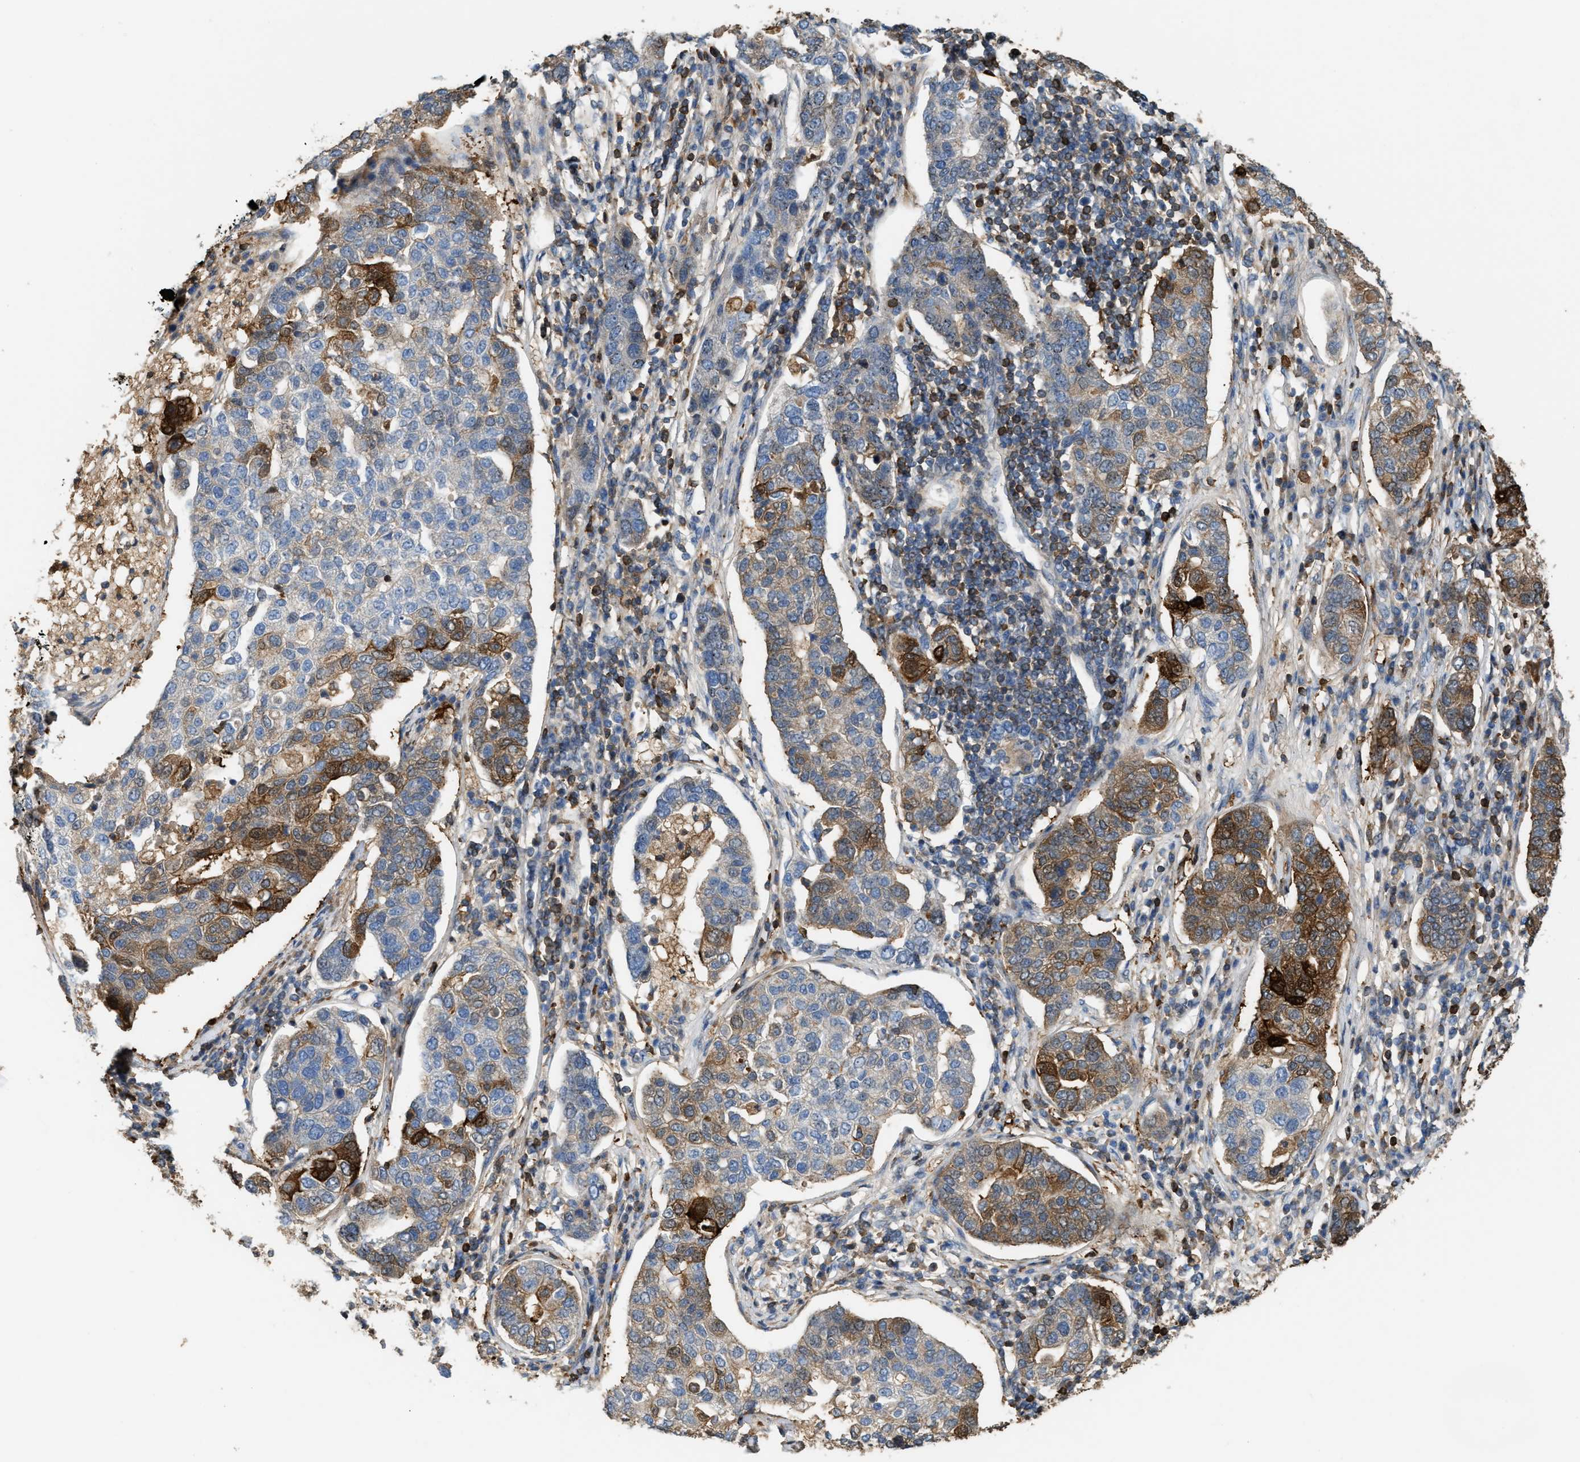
{"staining": {"intensity": "moderate", "quantity": "25%-75%", "location": "cytoplasmic/membranous"}, "tissue": "pancreatic cancer", "cell_type": "Tumor cells", "image_type": "cancer", "snomed": [{"axis": "morphology", "description": "Adenocarcinoma, NOS"}, {"axis": "topography", "description": "Pancreas"}], "caption": "A brown stain shows moderate cytoplasmic/membranous staining of a protein in pancreatic adenocarcinoma tumor cells. (DAB (3,3'-diaminobenzidine) IHC with brightfield microscopy, high magnification).", "gene": "SERPINB5", "patient": {"sex": "female", "age": 61}}